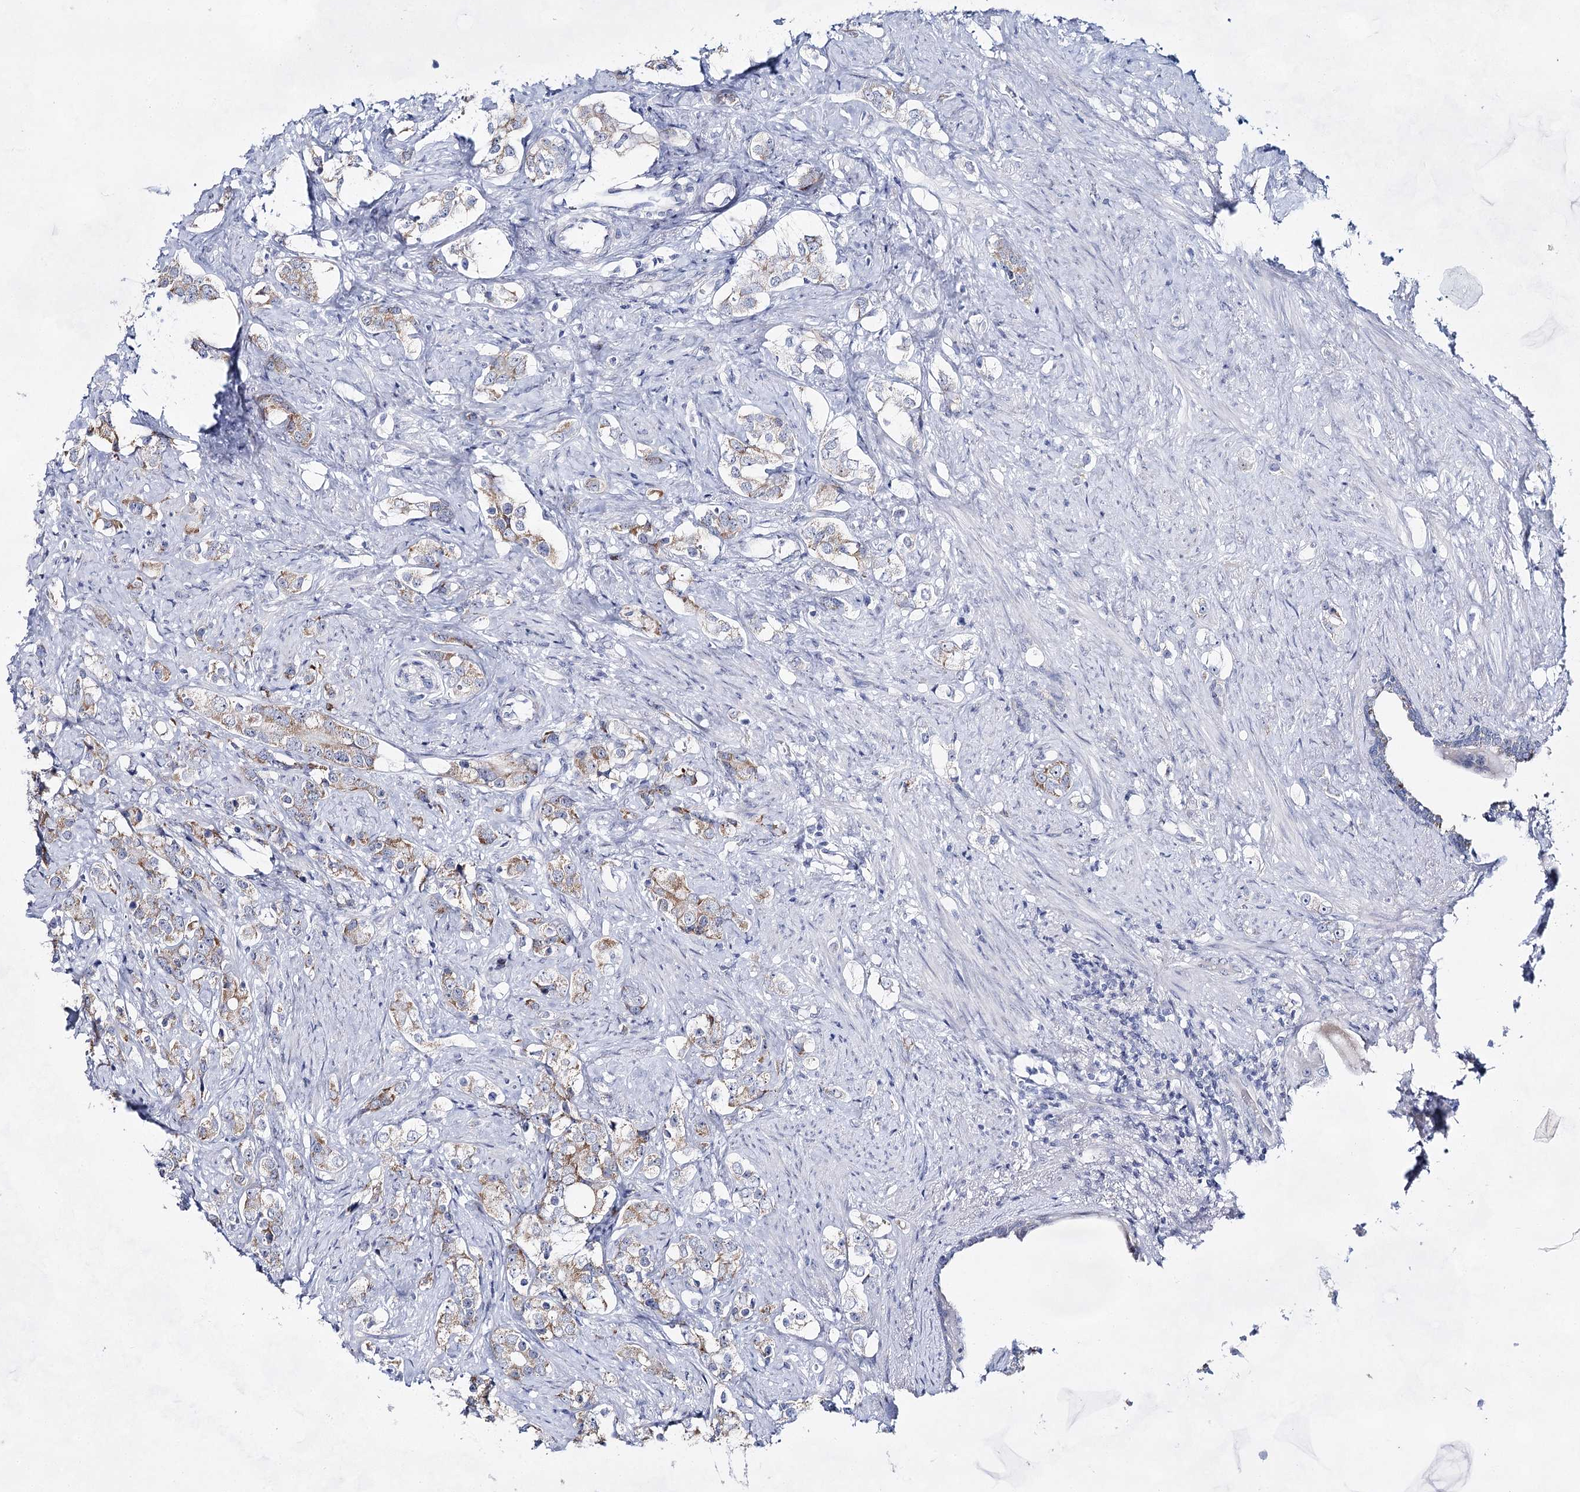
{"staining": {"intensity": "weak", "quantity": "25%-75%", "location": "cytoplasmic/membranous"}, "tissue": "prostate cancer", "cell_type": "Tumor cells", "image_type": "cancer", "snomed": [{"axis": "morphology", "description": "Adenocarcinoma, High grade"}, {"axis": "topography", "description": "Prostate"}], "caption": "An image of human adenocarcinoma (high-grade) (prostate) stained for a protein demonstrates weak cytoplasmic/membranous brown staining in tumor cells.", "gene": "BPHL", "patient": {"sex": "male", "age": 63}}